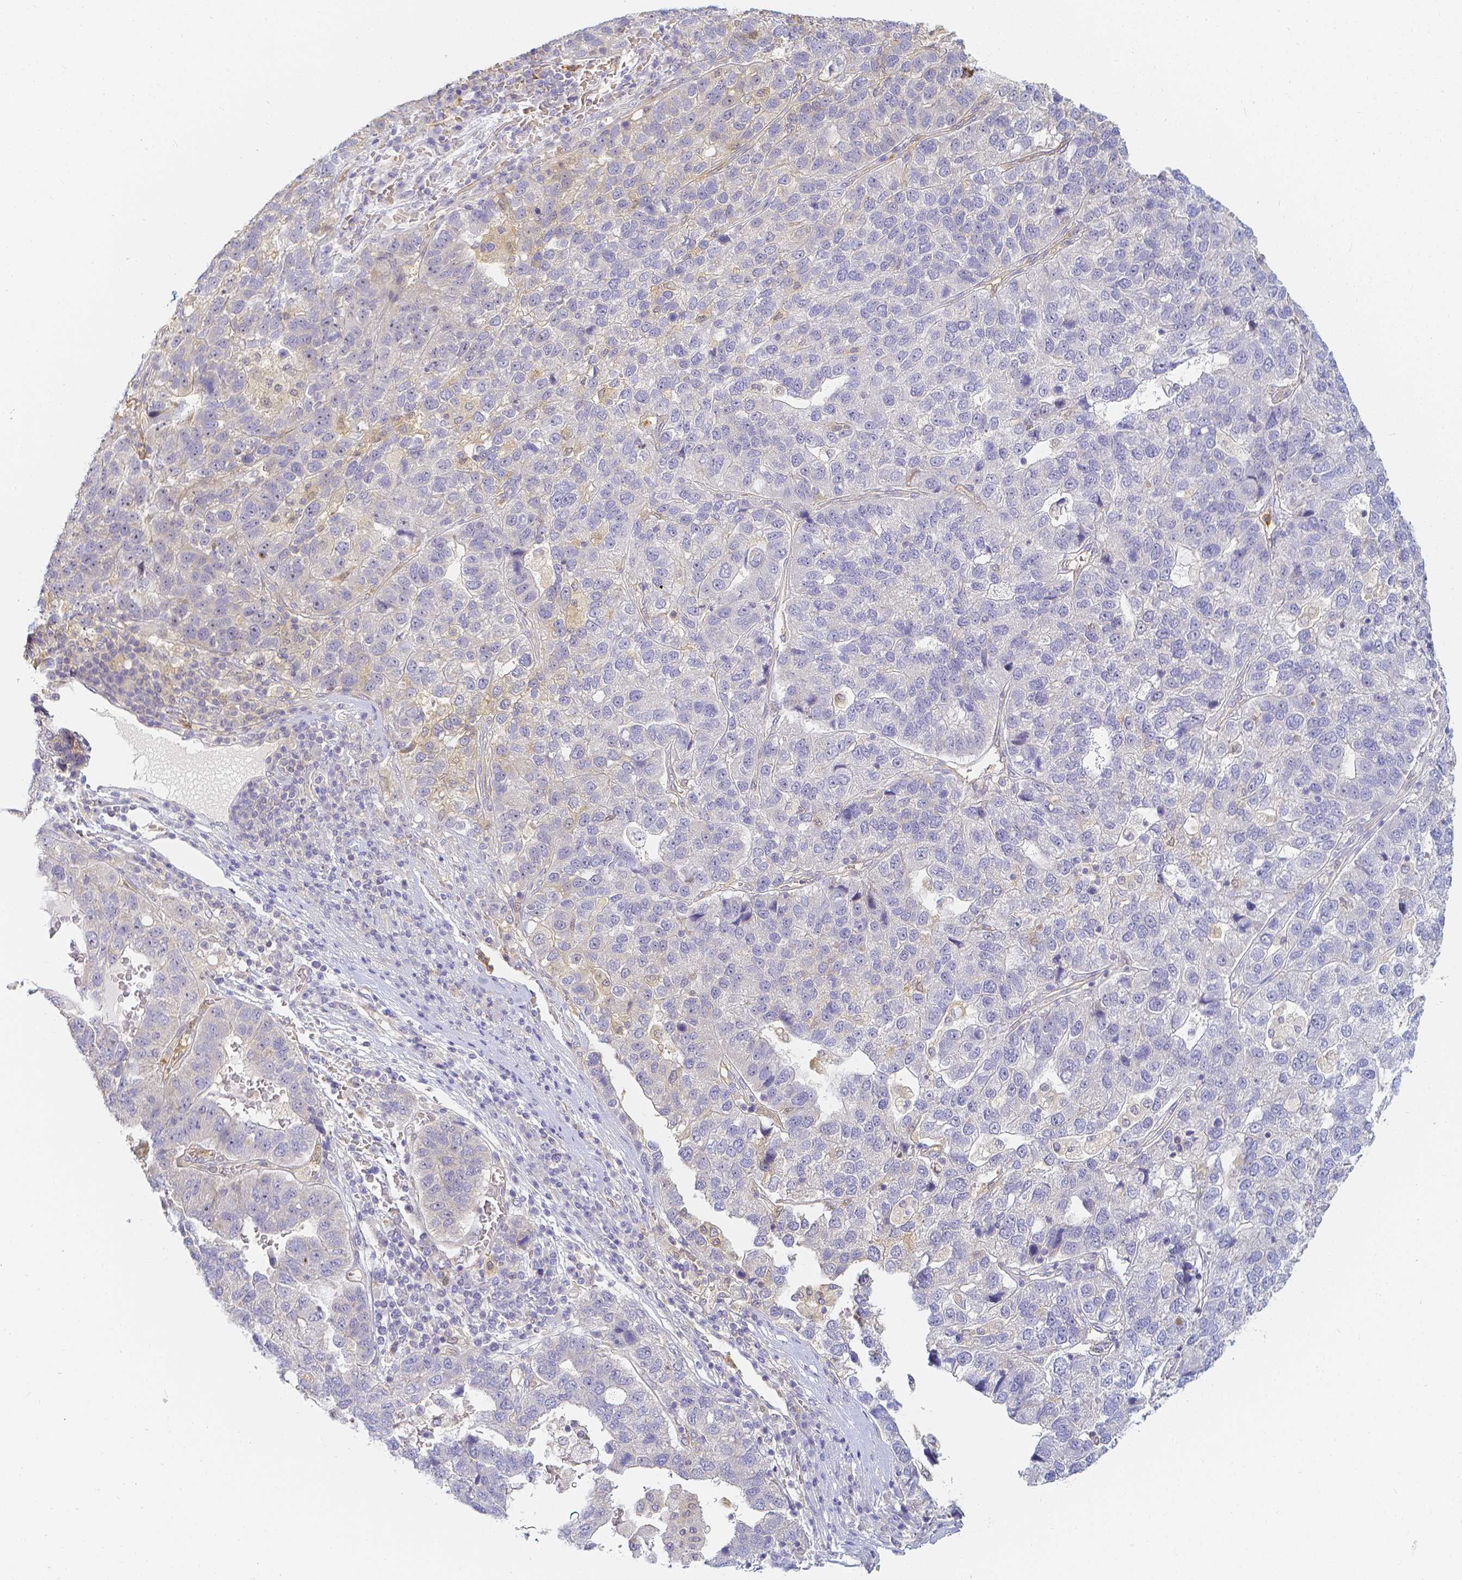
{"staining": {"intensity": "negative", "quantity": "none", "location": "none"}, "tissue": "pancreatic cancer", "cell_type": "Tumor cells", "image_type": "cancer", "snomed": [{"axis": "morphology", "description": "Adenocarcinoma, NOS"}, {"axis": "topography", "description": "Pancreas"}], "caption": "This is an IHC image of pancreatic adenocarcinoma. There is no staining in tumor cells.", "gene": "KCNH1", "patient": {"sex": "female", "age": 61}}